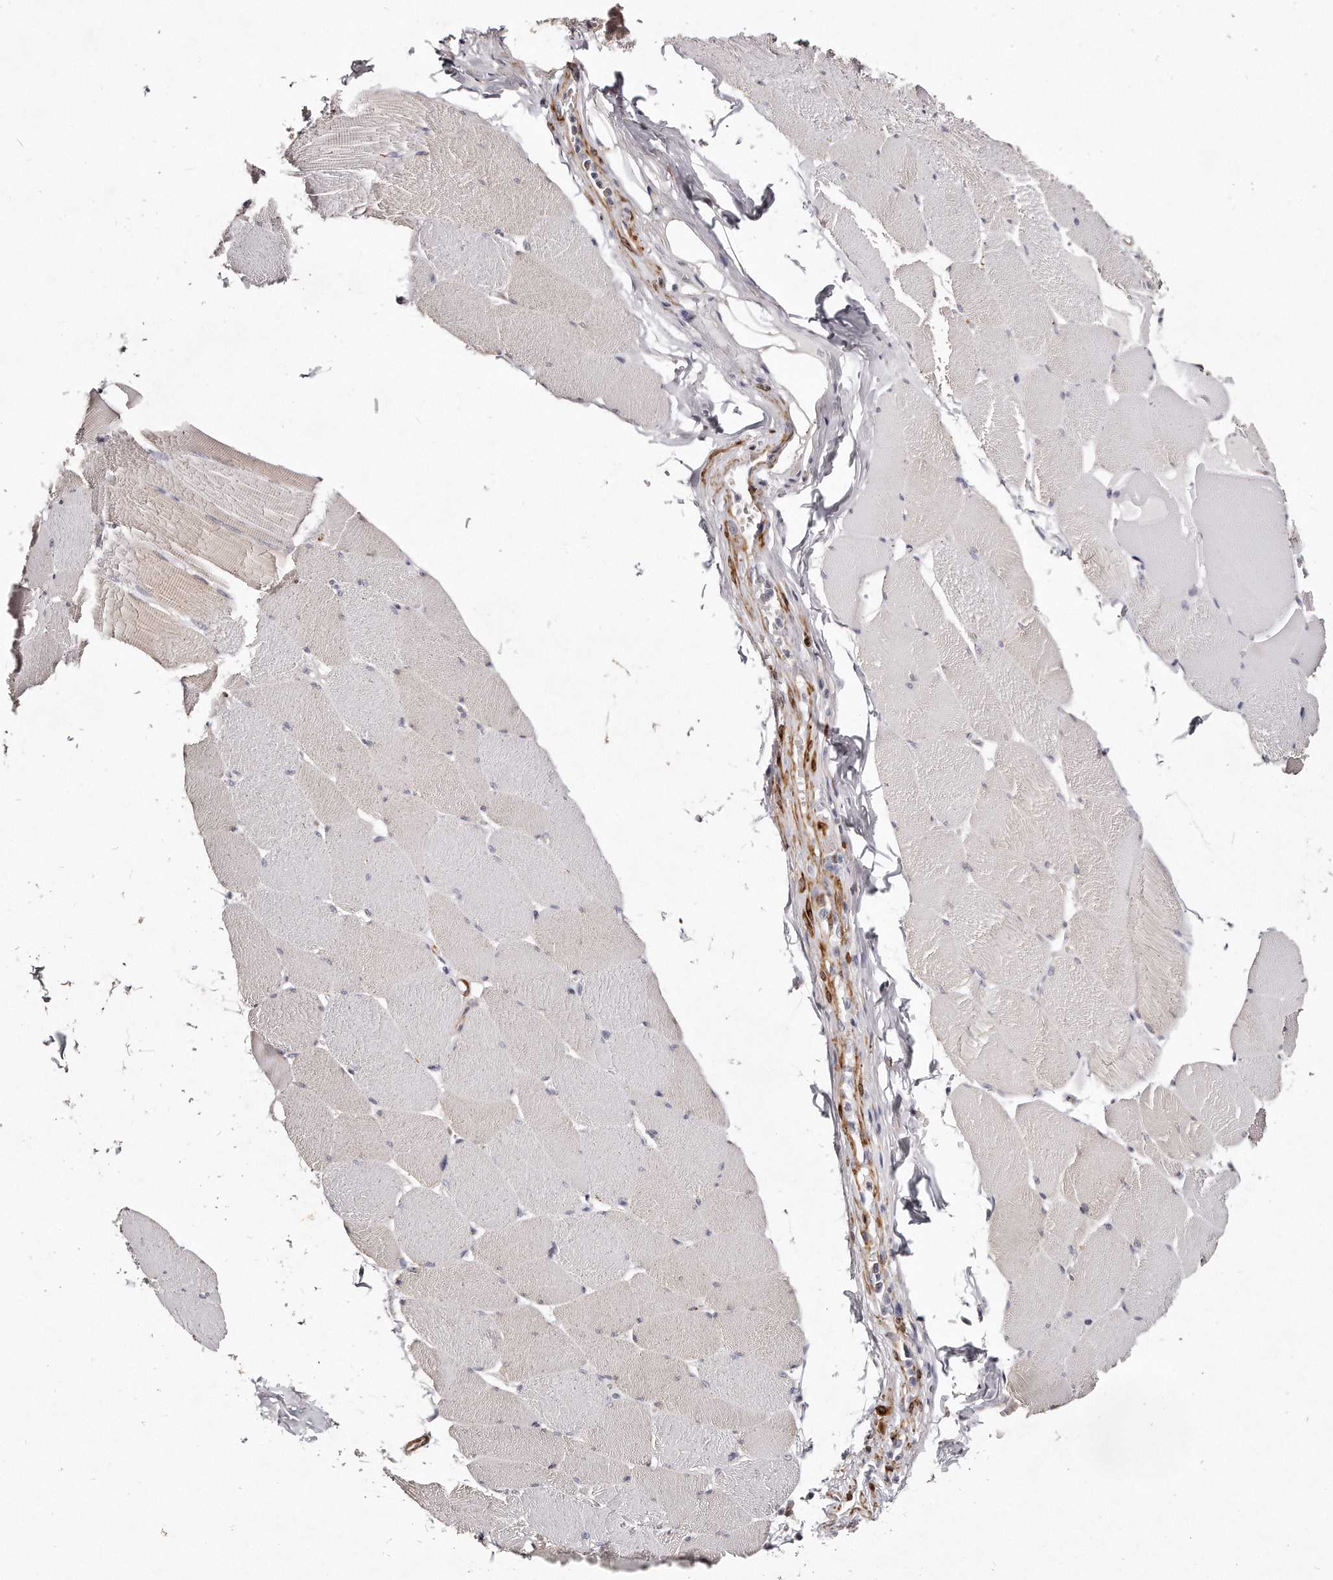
{"staining": {"intensity": "negative", "quantity": "none", "location": "none"}, "tissue": "skeletal muscle", "cell_type": "Myocytes", "image_type": "normal", "snomed": [{"axis": "morphology", "description": "Normal tissue, NOS"}, {"axis": "topography", "description": "Skeletal muscle"}], "caption": "Protein analysis of unremarkable skeletal muscle shows no significant positivity in myocytes. Brightfield microscopy of immunohistochemistry (IHC) stained with DAB (3,3'-diaminobenzidine) (brown) and hematoxylin (blue), captured at high magnification.", "gene": "LMOD1", "patient": {"sex": "male", "age": 62}}